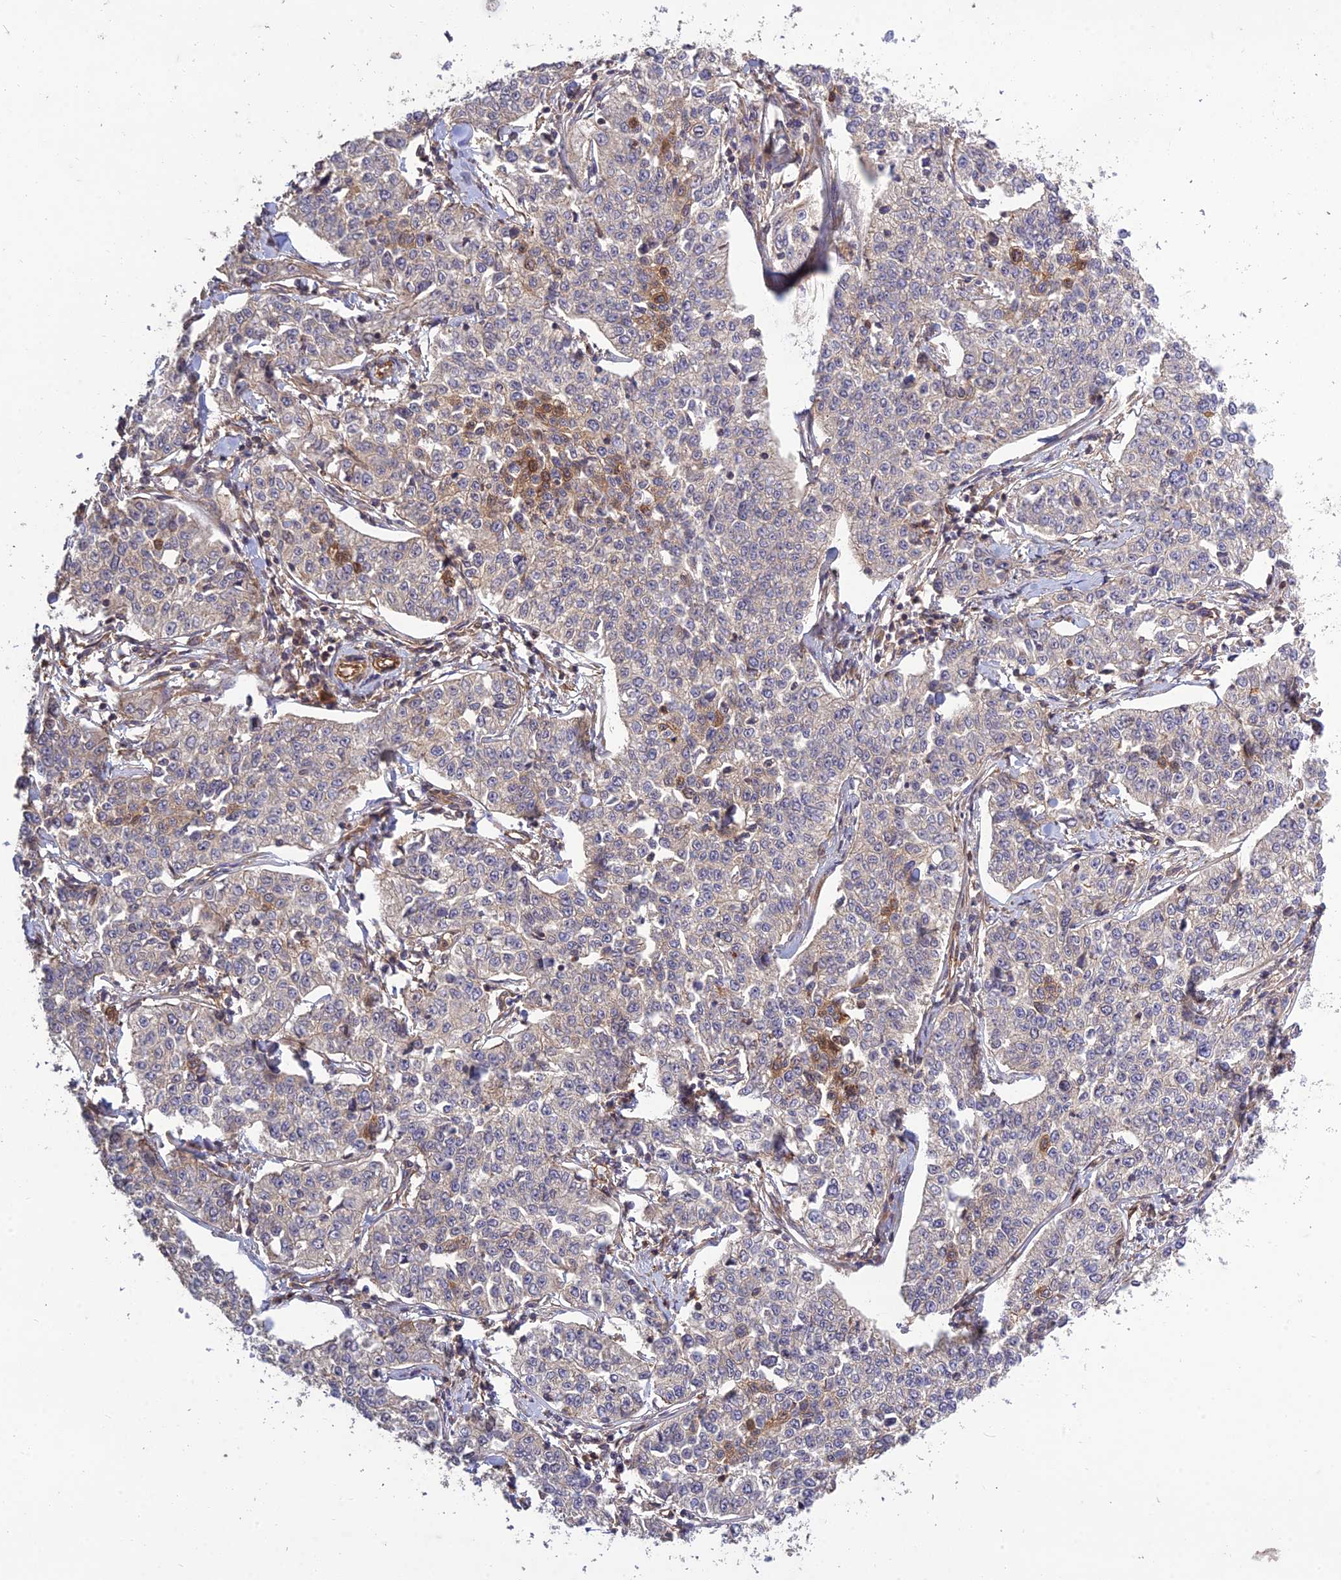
{"staining": {"intensity": "moderate", "quantity": "<25%", "location": "cytoplasmic/membranous"}, "tissue": "cervical cancer", "cell_type": "Tumor cells", "image_type": "cancer", "snomed": [{"axis": "morphology", "description": "Squamous cell carcinoma, NOS"}, {"axis": "topography", "description": "Cervix"}], "caption": "Immunohistochemistry (IHC) micrograph of neoplastic tissue: human cervical squamous cell carcinoma stained using immunohistochemistry displays low levels of moderate protein expression localized specifically in the cytoplasmic/membranous of tumor cells, appearing as a cytoplasmic/membranous brown color.", "gene": "TMEM131L", "patient": {"sex": "female", "age": 35}}